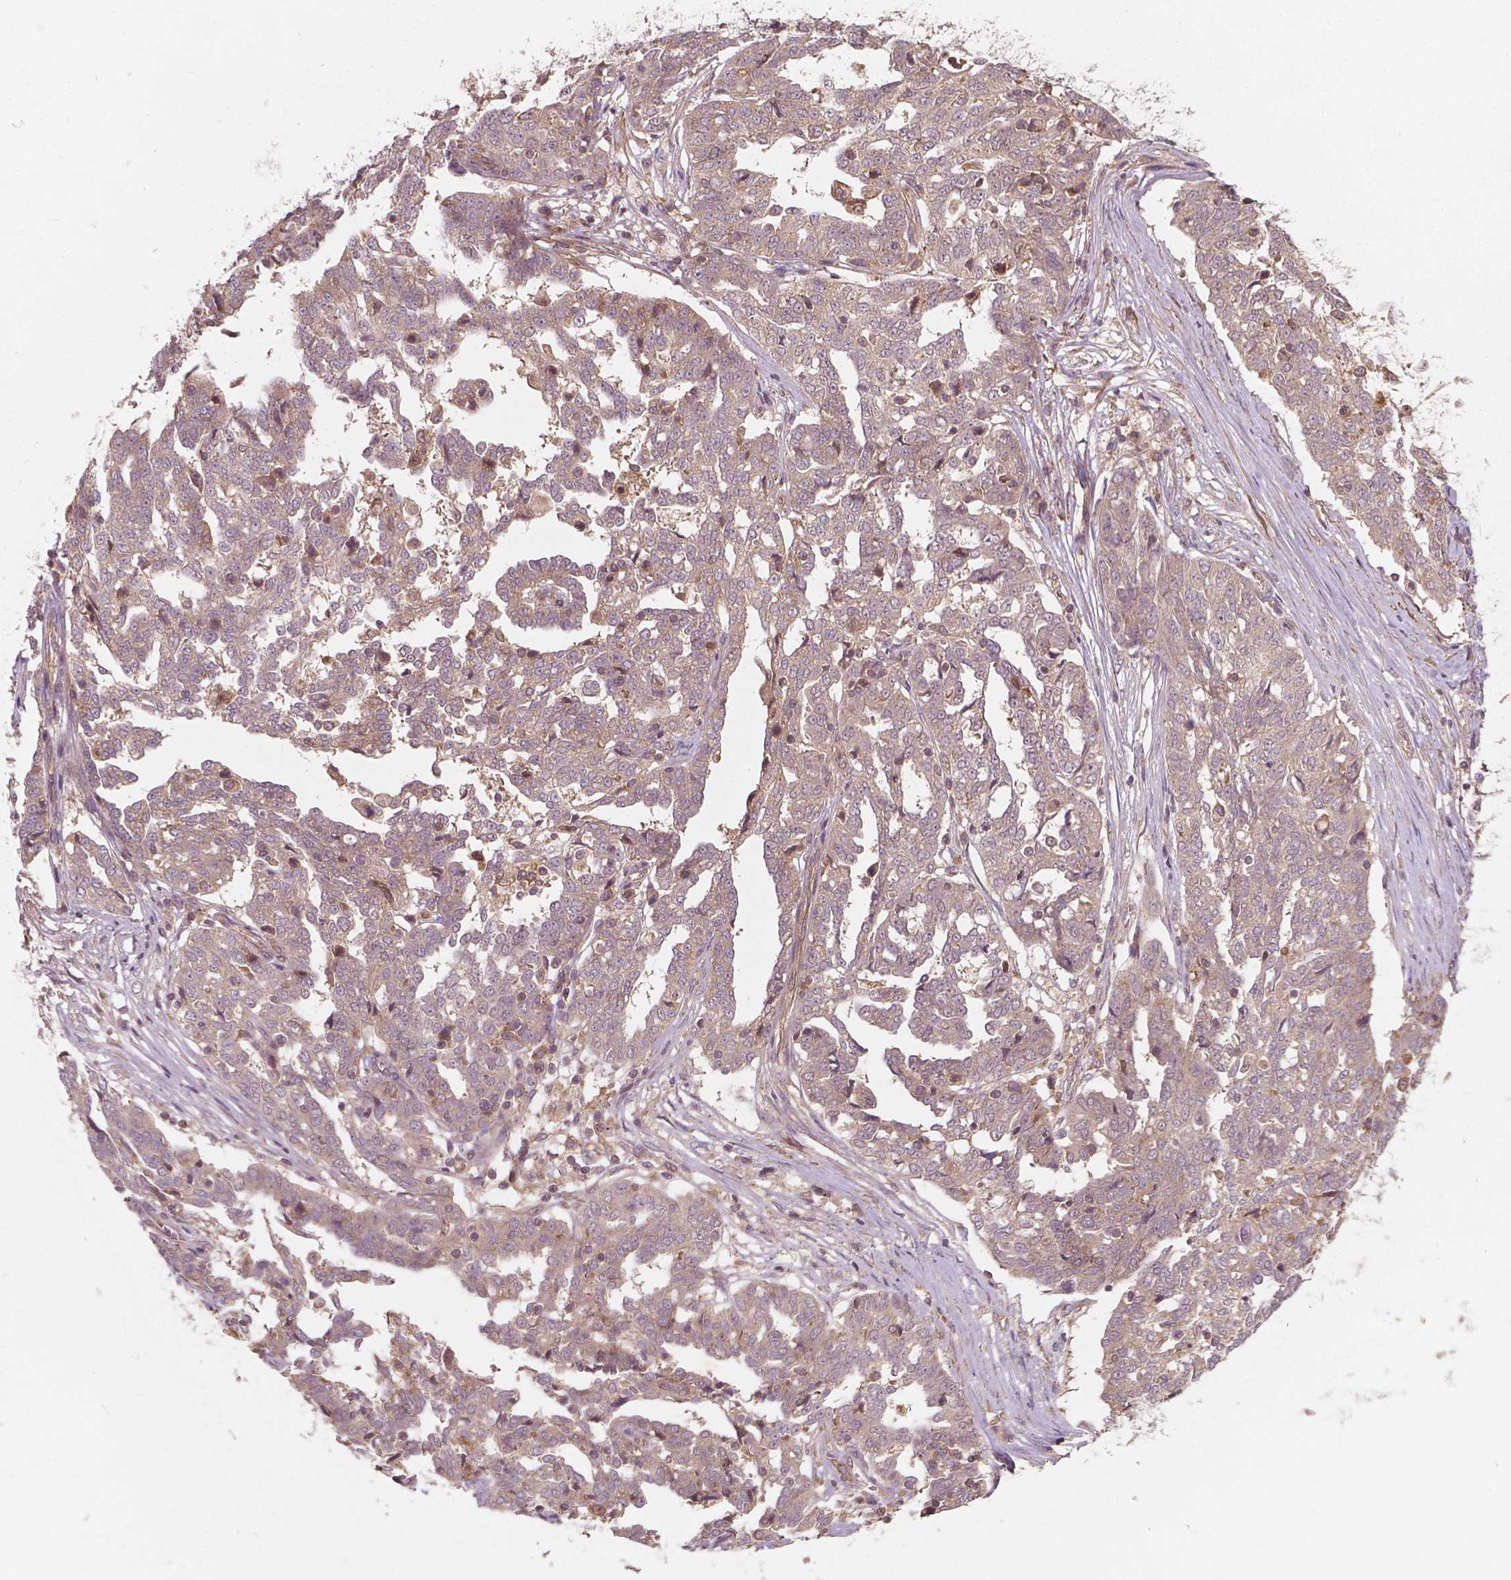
{"staining": {"intensity": "weak", "quantity": ">75%", "location": "cytoplasmic/membranous"}, "tissue": "ovarian cancer", "cell_type": "Tumor cells", "image_type": "cancer", "snomed": [{"axis": "morphology", "description": "Cystadenocarcinoma, serous, NOS"}, {"axis": "topography", "description": "Ovary"}], "caption": "Immunohistochemical staining of serous cystadenocarcinoma (ovarian) shows low levels of weak cytoplasmic/membranous protein expression in about >75% of tumor cells. Immunohistochemistry stains the protein of interest in brown and the nuclei are stained blue.", "gene": "CYFIP2", "patient": {"sex": "female", "age": 67}}